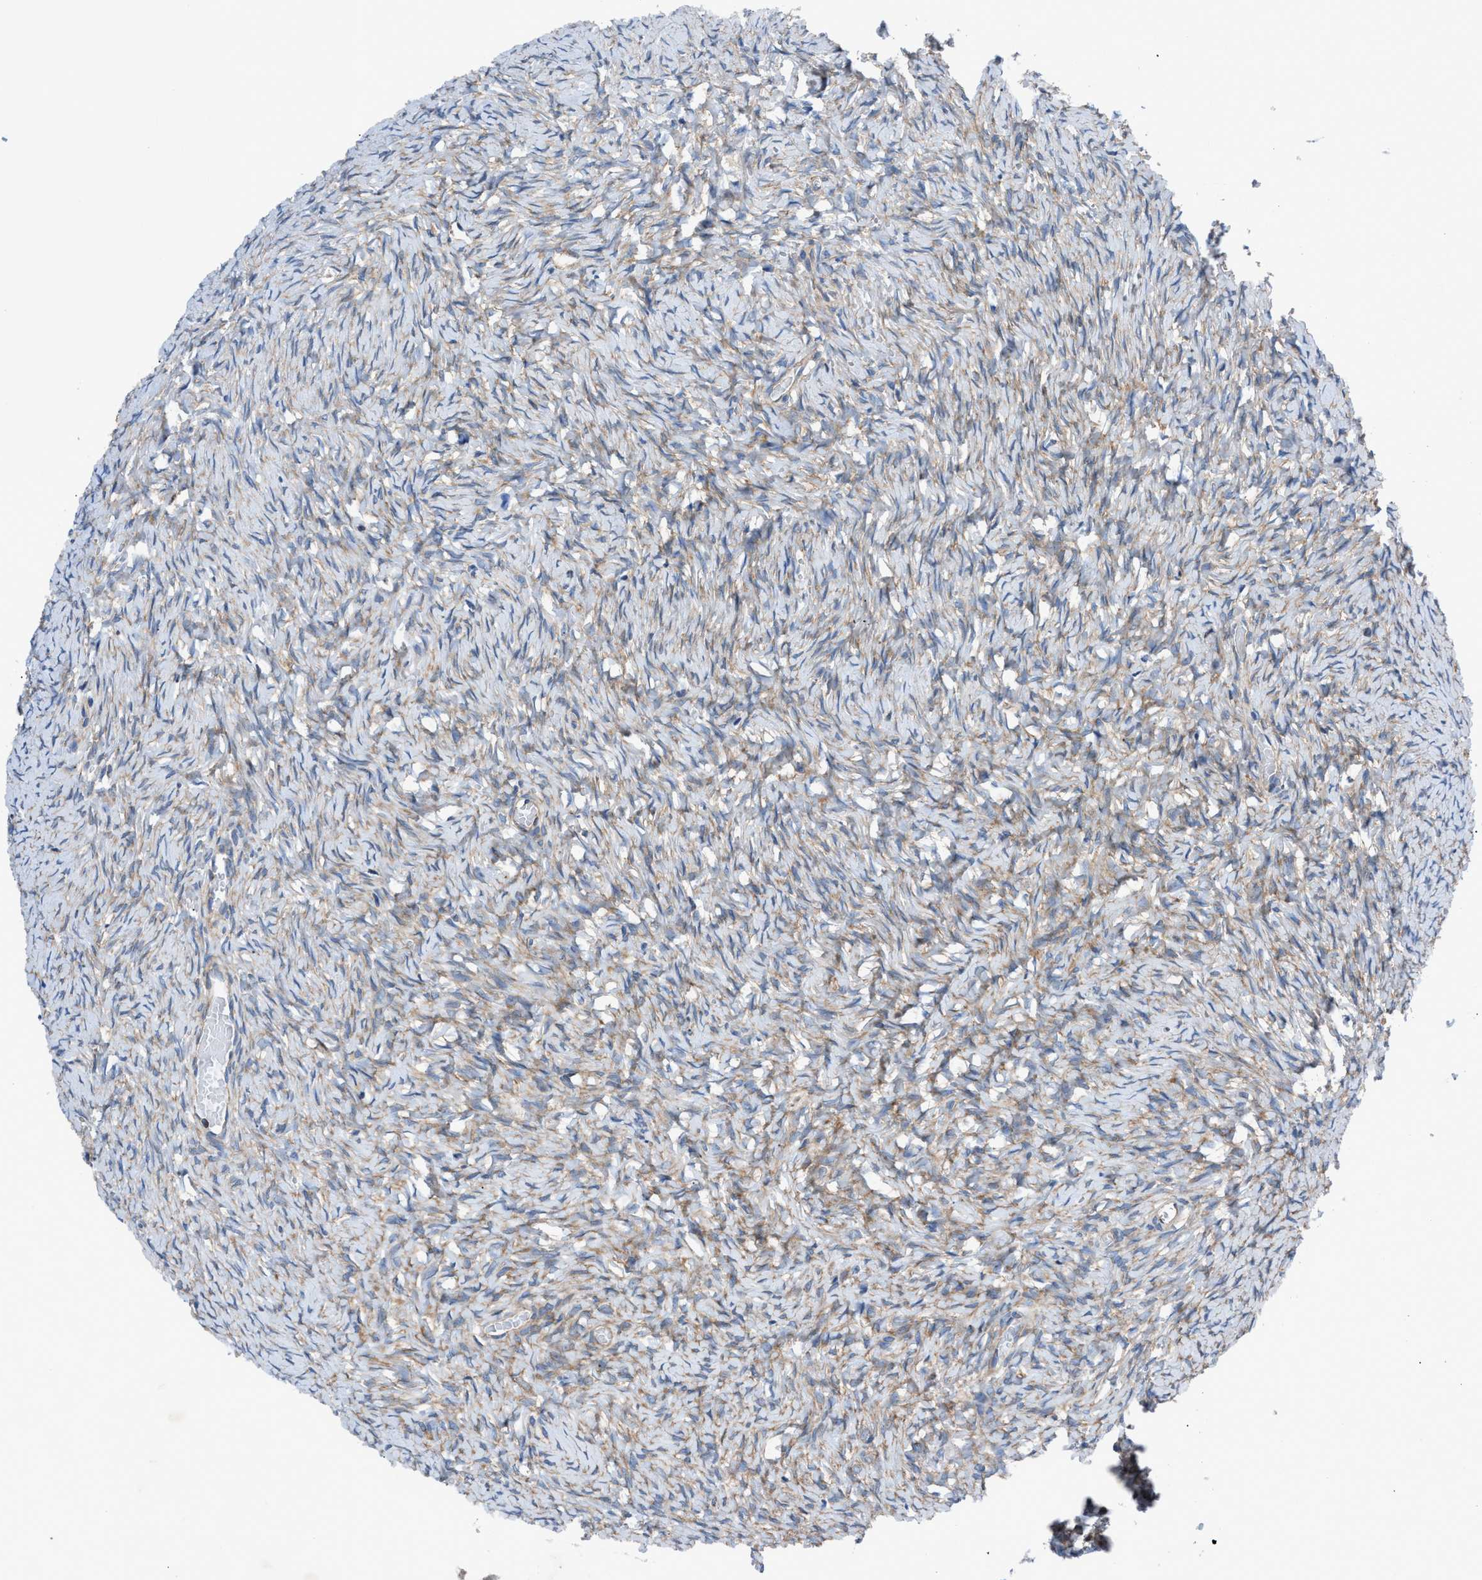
{"staining": {"intensity": "weak", "quantity": "25%-75%", "location": "cytoplasmic/membranous"}, "tissue": "ovary", "cell_type": "Ovarian stroma cells", "image_type": "normal", "snomed": [{"axis": "morphology", "description": "Normal tissue, NOS"}, {"axis": "topography", "description": "Ovary"}], "caption": "An immunohistochemistry photomicrograph of normal tissue is shown. Protein staining in brown highlights weak cytoplasmic/membranous positivity in ovary within ovarian stroma cells.", "gene": "DMAC1", "patient": {"sex": "female", "age": 27}}